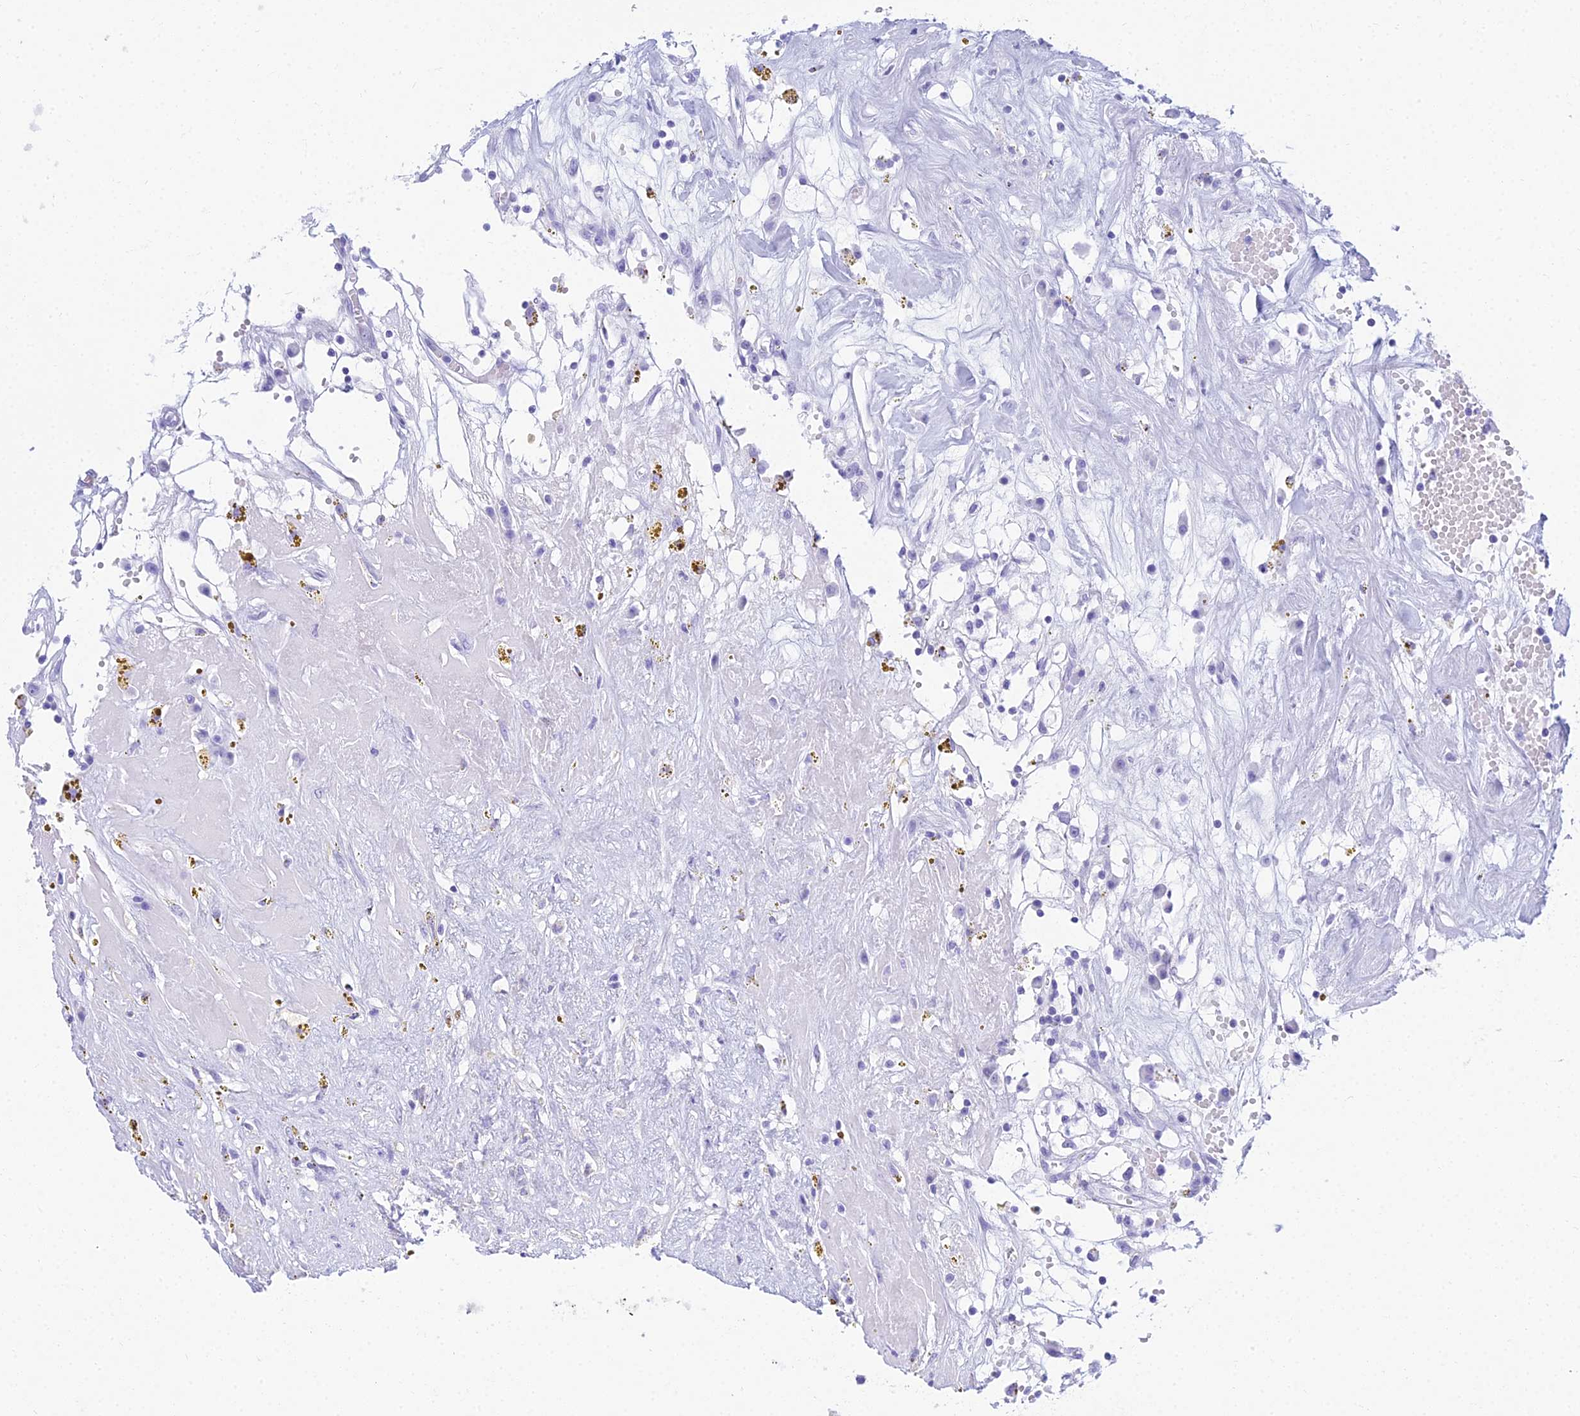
{"staining": {"intensity": "negative", "quantity": "none", "location": "none"}, "tissue": "renal cancer", "cell_type": "Tumor cells", "image_type": "cancer", "snomed": [{"axis": "morphology", "description": "Adenocarcinoma, NOS"}, {"axis": "topography", "description": "Kidney"}], "caption": "Immunohistochemistry (IHC) of renal cancer displays no staining in tumor cells.", "gene": "PATE4", "patient": {"sex": "male", "age": 56}}